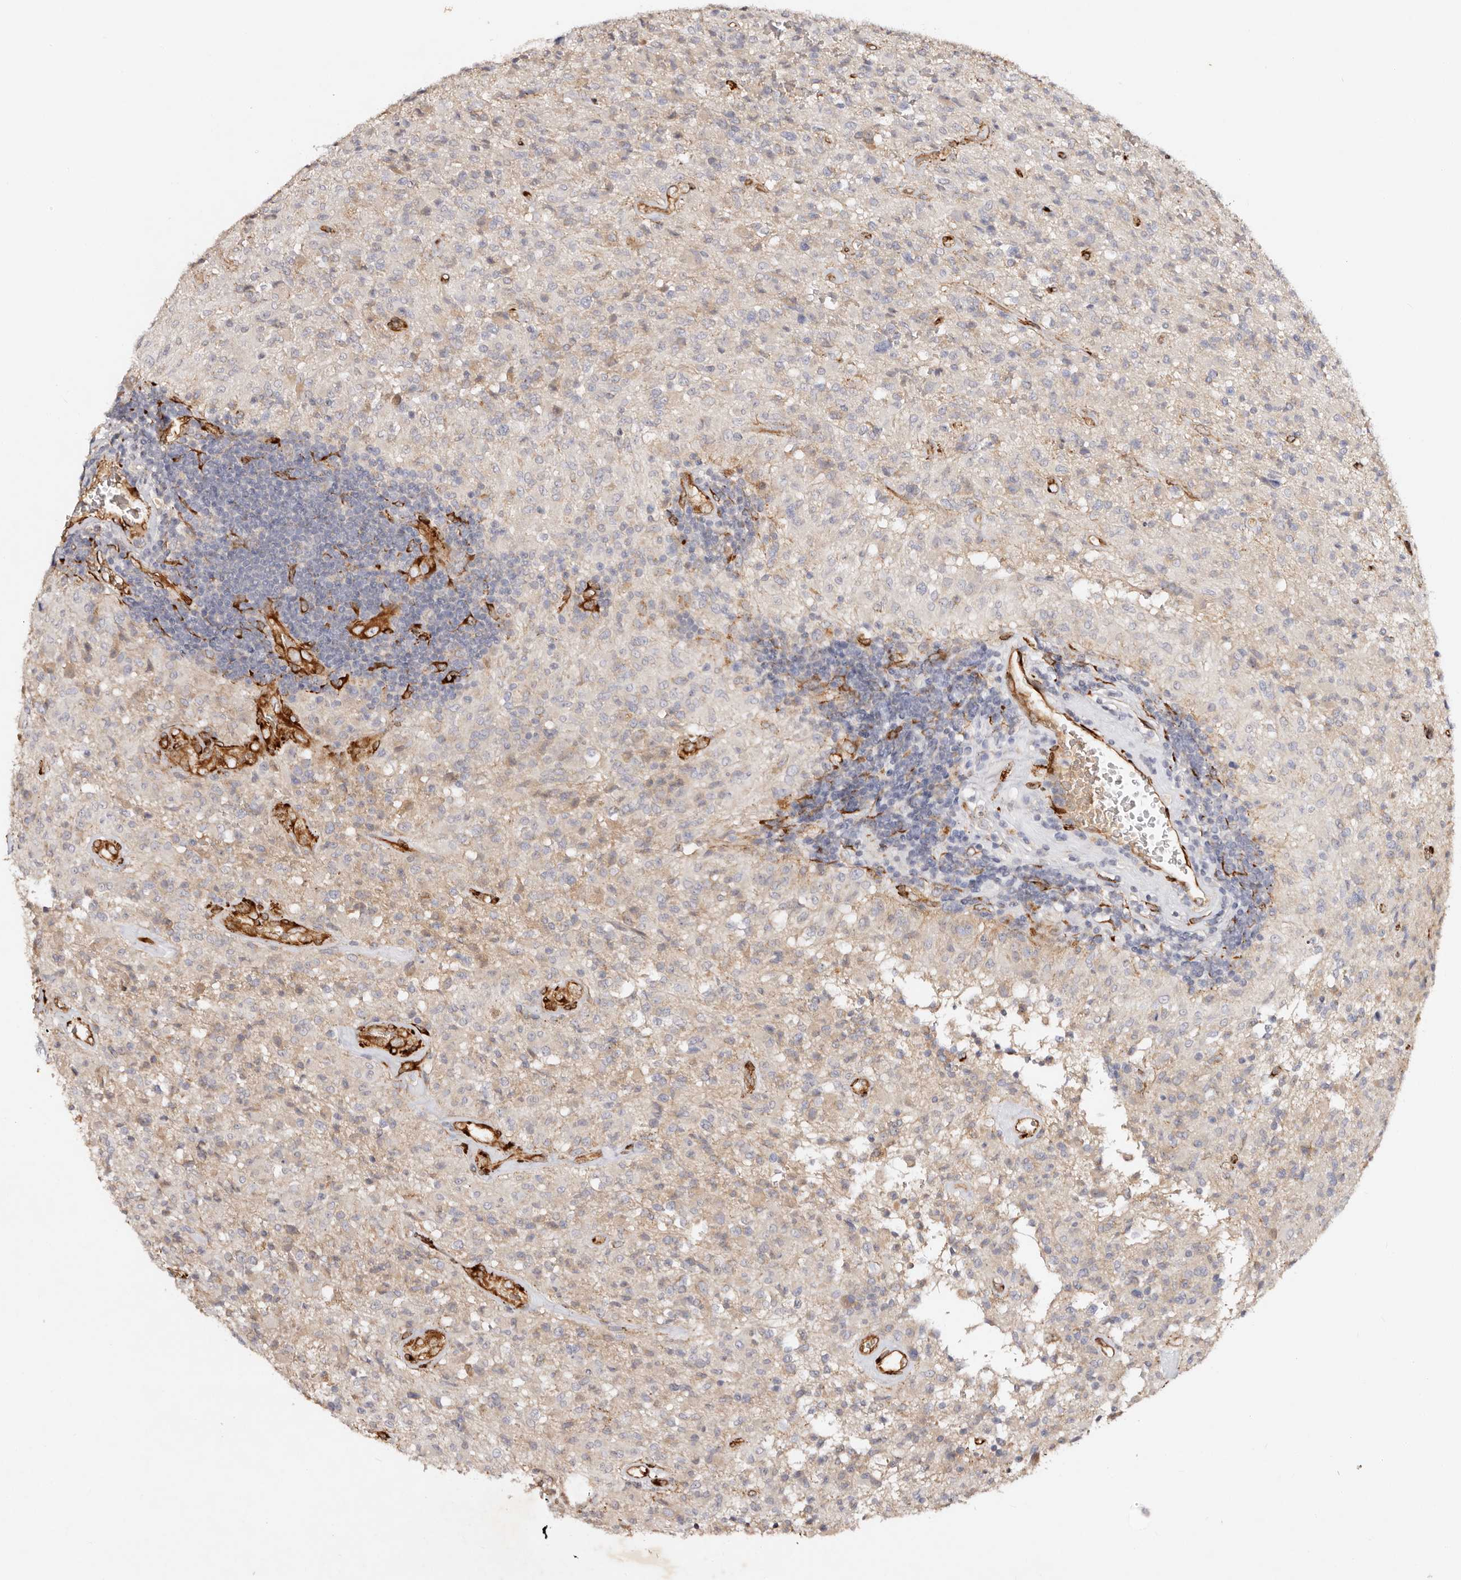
{"staining": {"intensity": "weak", "quantity": "<25%", "location": "cytoplasmic/membranous"}, "tissue": "glioma", "cell_type": "Tumor cells", "image_type": "cancer", "snomed": [{"axis": "morphology", "description": "Glioma, malignant, High grade"}, {"axis": "topography", "description": "Brain"}], "caption": "An immunohistochemistry micrograph of glioma is shown. There is no staining in tumor cells of glioma.", "gene": "SERPINH1", "patient": {"sex": "female", "age": 57}}